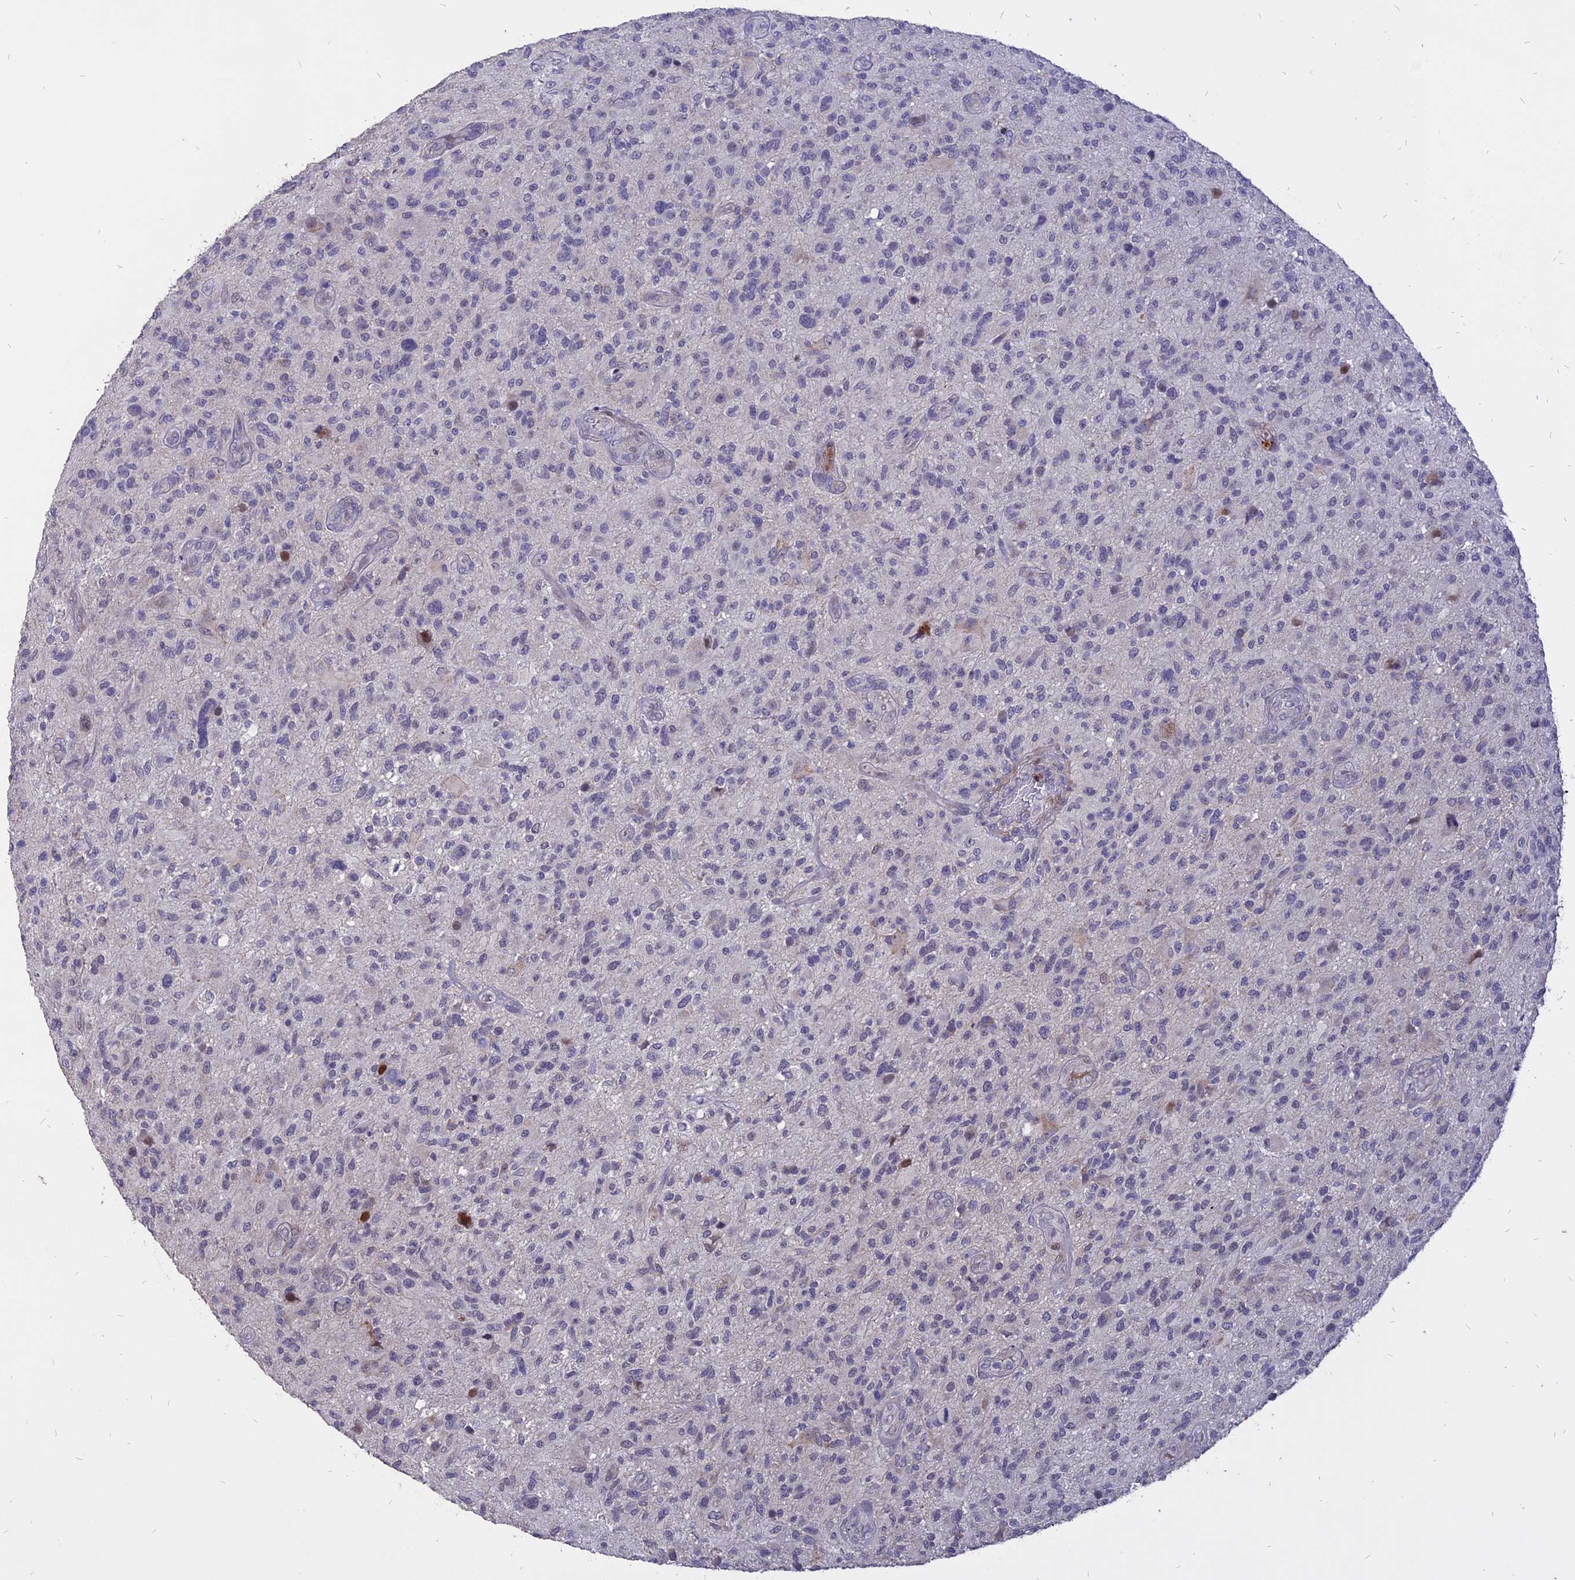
{"staining": {"intensity": "negative", "quantity": "none", "location": "none"}, "tissue": "glioma", "cell_type": "Tumor cells", "image_type": "cancer", "snomed": [{"axis": "morphology", "description": "Glioma, malignant, High grade"}, {"axis": "topography", "description": "Brain"}], "caption": "A photomicrograph of glioma stained for a protein exhibits no brown staining in tumor cells.", "gene": "TMEM263", "patient": {"sex": "male", "age": 47}}